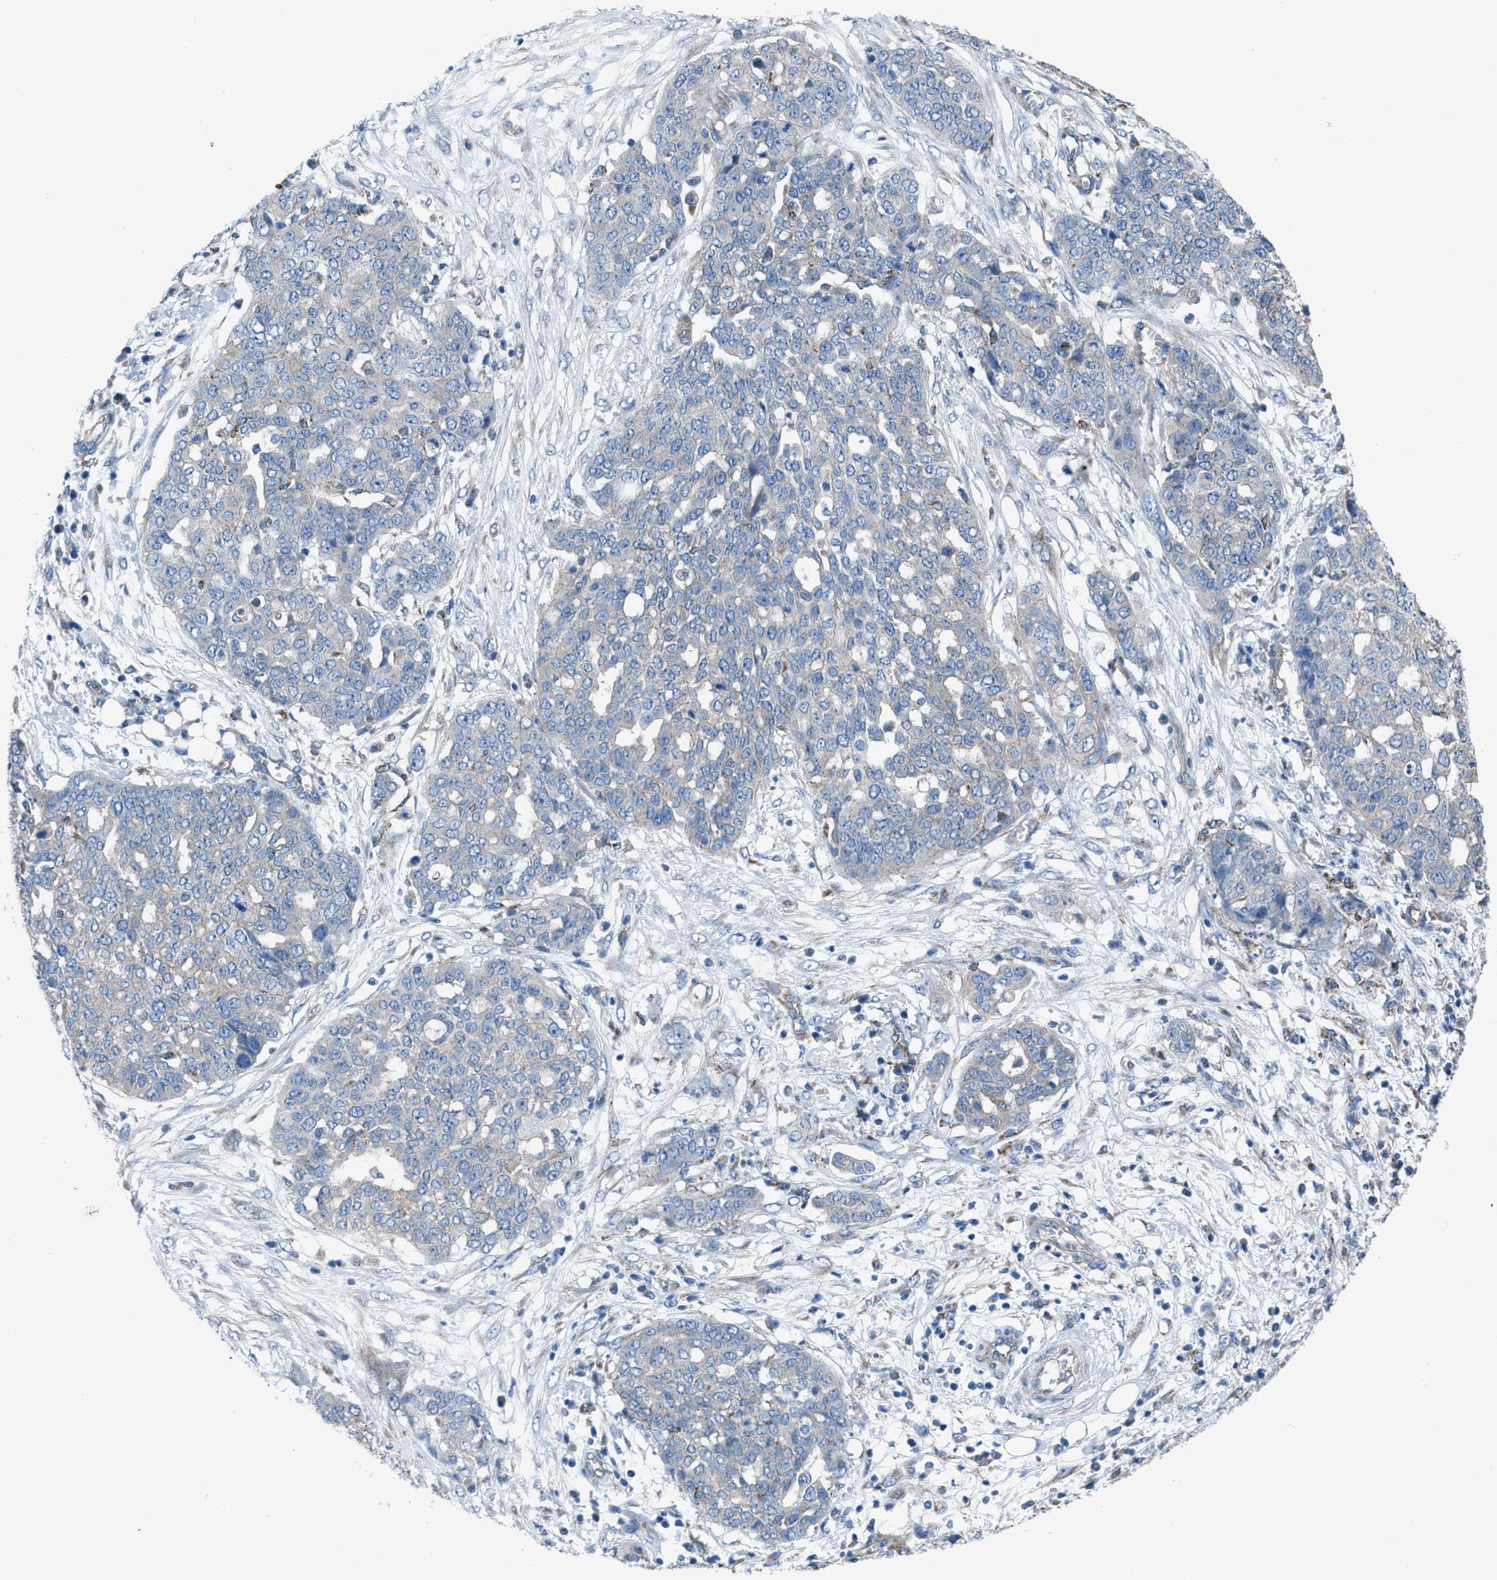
{"staining": {"intensity": "negative", "quantity": "none", "location": "none"}, "tissue": "ovarian cancer", "cell_type": "Tumor cells", "image_type": "cancer", "snomed": [{"axis": "morphology", "description": "Cystadenocarcinoma, serous, NOS"}, {"axis": "topography", "description": "Soft tissue"}, {"axis": "topography", "description": "Ovary"}], "caption": "Photomicrograph shows no significant protein positivity in tumor cells of ovarian serous cystadenocarcinoma. (DAB (3,3'-diaminobenzidine) immunohistochemistry (IHC) with hematoxylin counter stain).", "gene": "DOLPP1", "patient": {"sex": "female", "age": 57}}